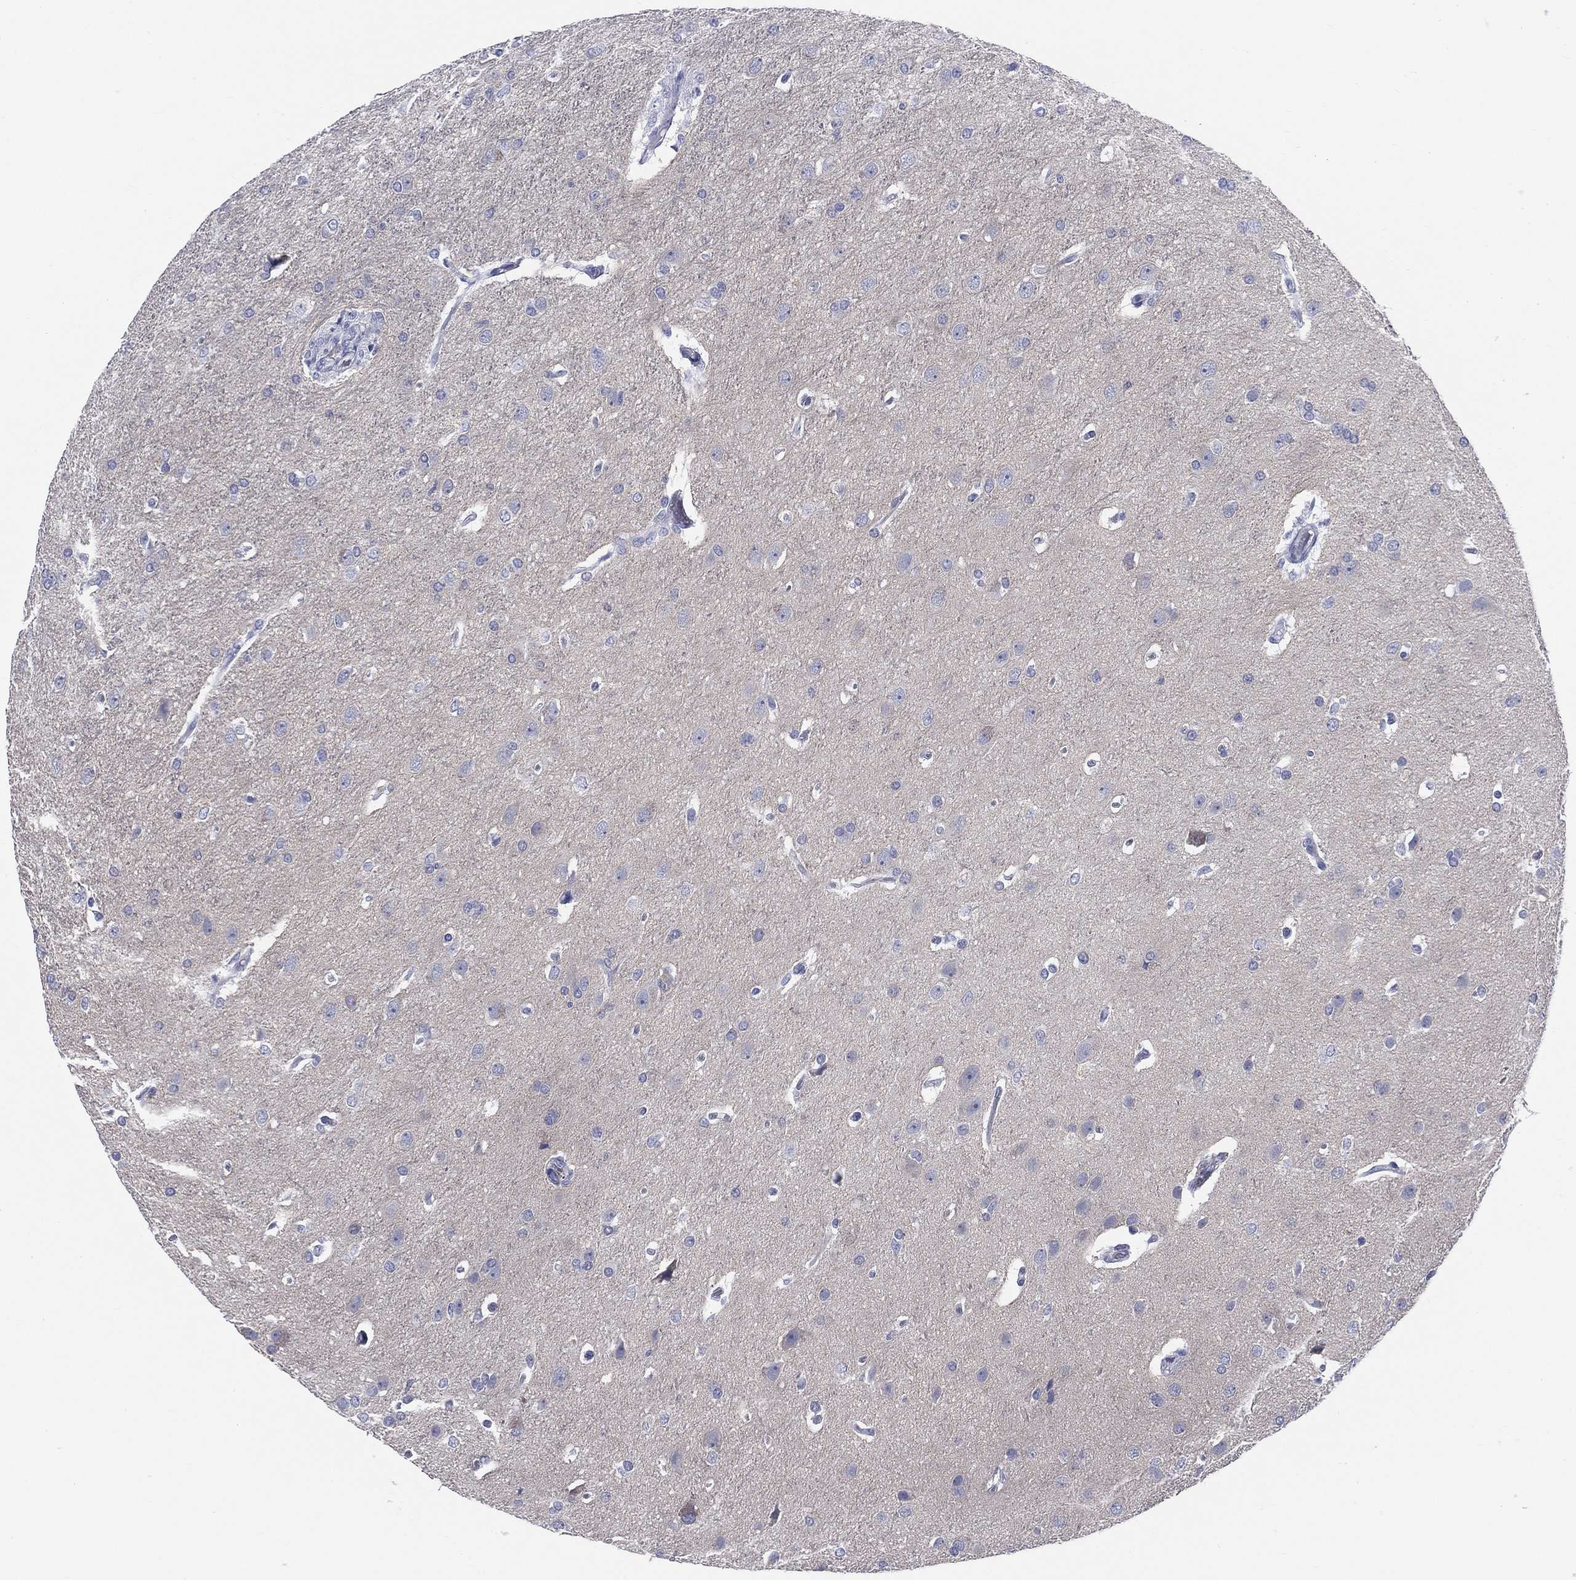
{"staining": {"intensity": "negative", "quantity": "none", "location": "none"}, "tissue": "glioma", "cell_type": "Tumor cells", "image_type": "cancer", "snomed": [{"axis": "morphology", "description": "Glioma, malignant, High grade"}, {"axis": "topography", "description": "Brain"}], "caption": "Immunohistochemistry of human glioma shows no positivity in tumor cells.", "gene": "MLN", "patient": {"sex": "male", "age": 68}}